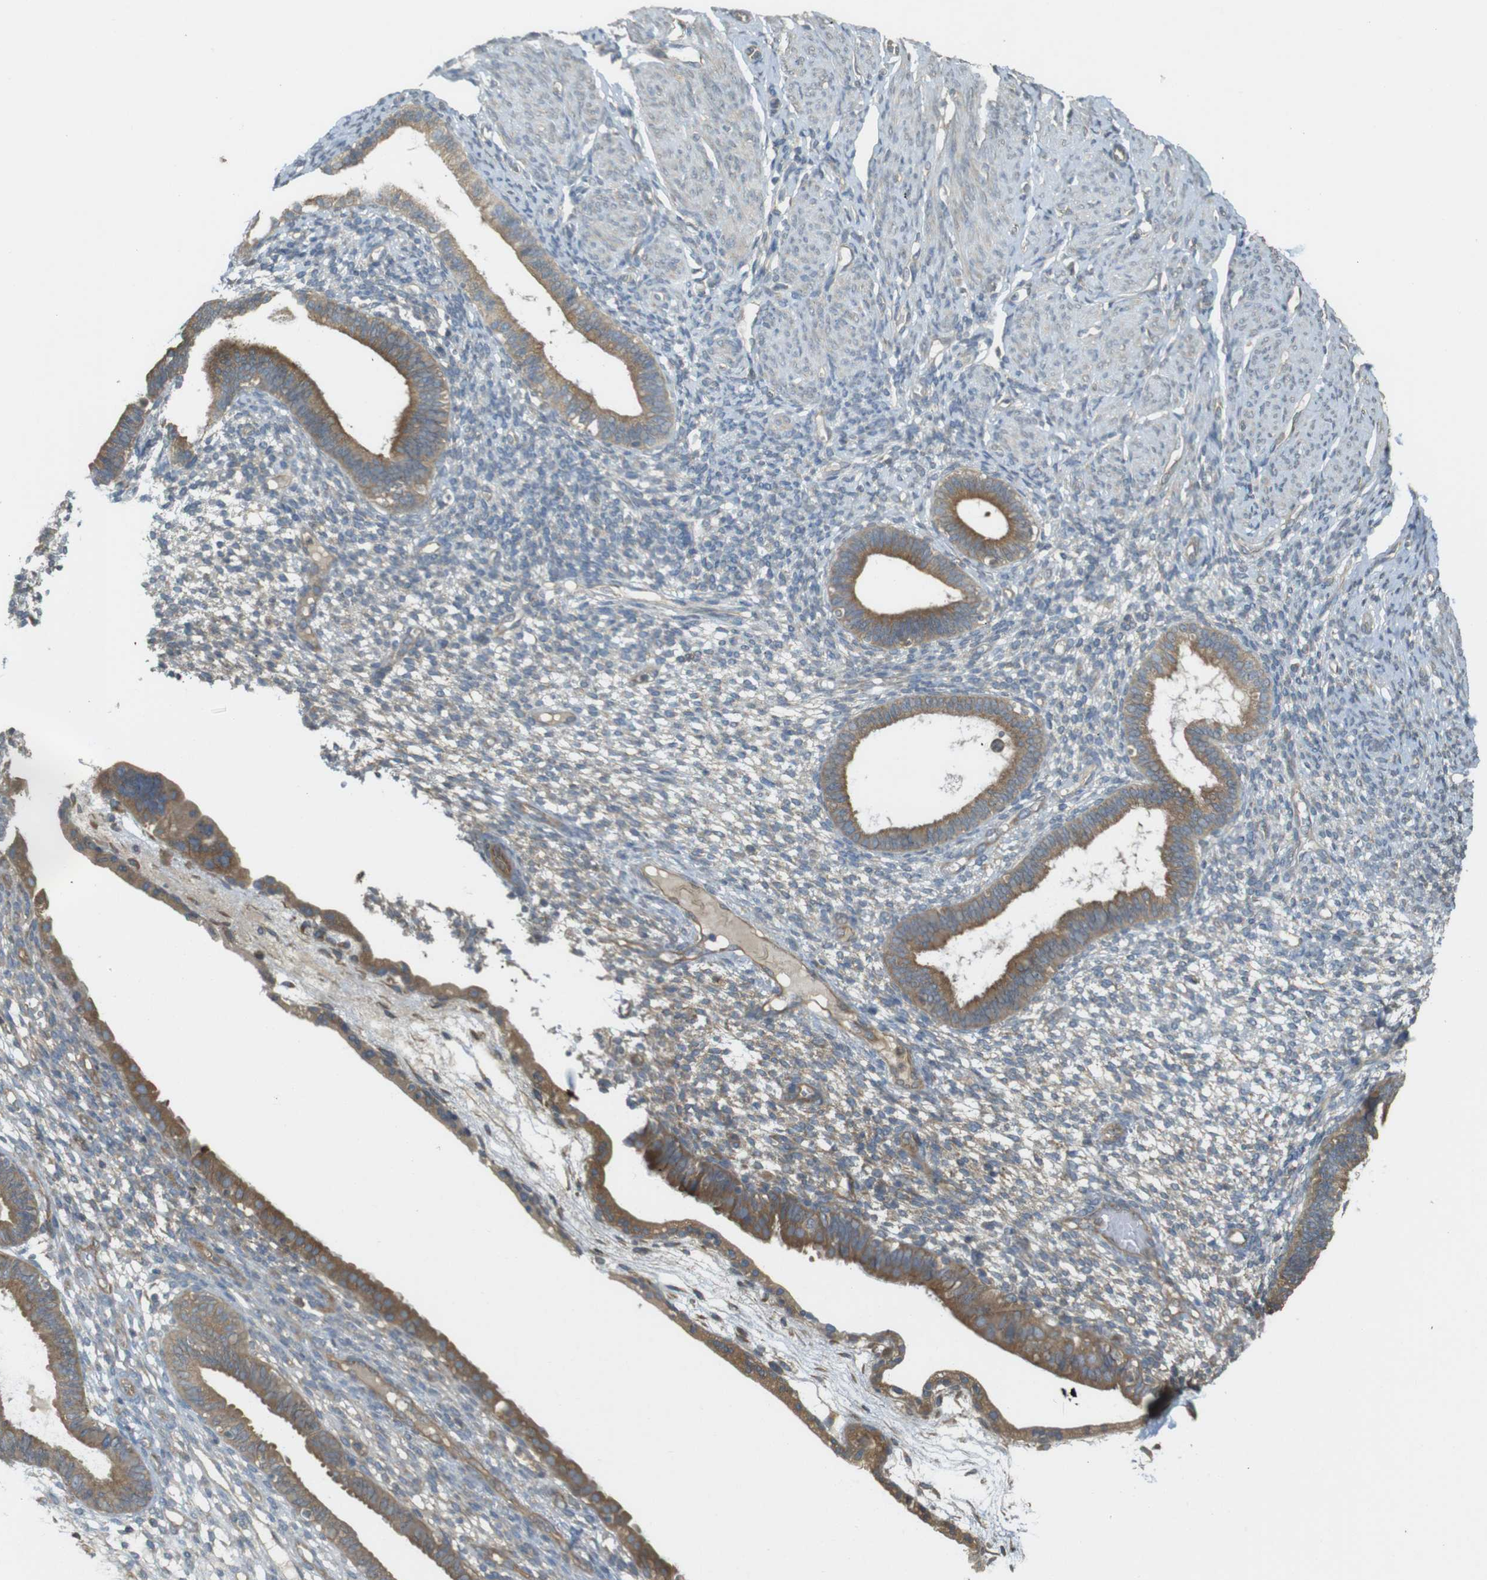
{"staining": {"intensity": "weak", "quantity": "25%-75%", "location": "cytoplasmic/membranous"}, "tissue": "endometrium", "cell_type": "Cells in endometrial stroma", "image_type": "normal", "snomed": [{"axis": "morphology", "description": "Normal tissue, NOS"}, {"axis": "topography", "description": "Endometrium"}], "caption": "Weak cytoplasmic/membranous positivity for a protein is identified in about 25%-75% of cells in endometrial stroma of unremarkable endometrium using immunohistochemistry.", "gene": "KIF5B", "patient": {"sex": "female", "age": 61}}